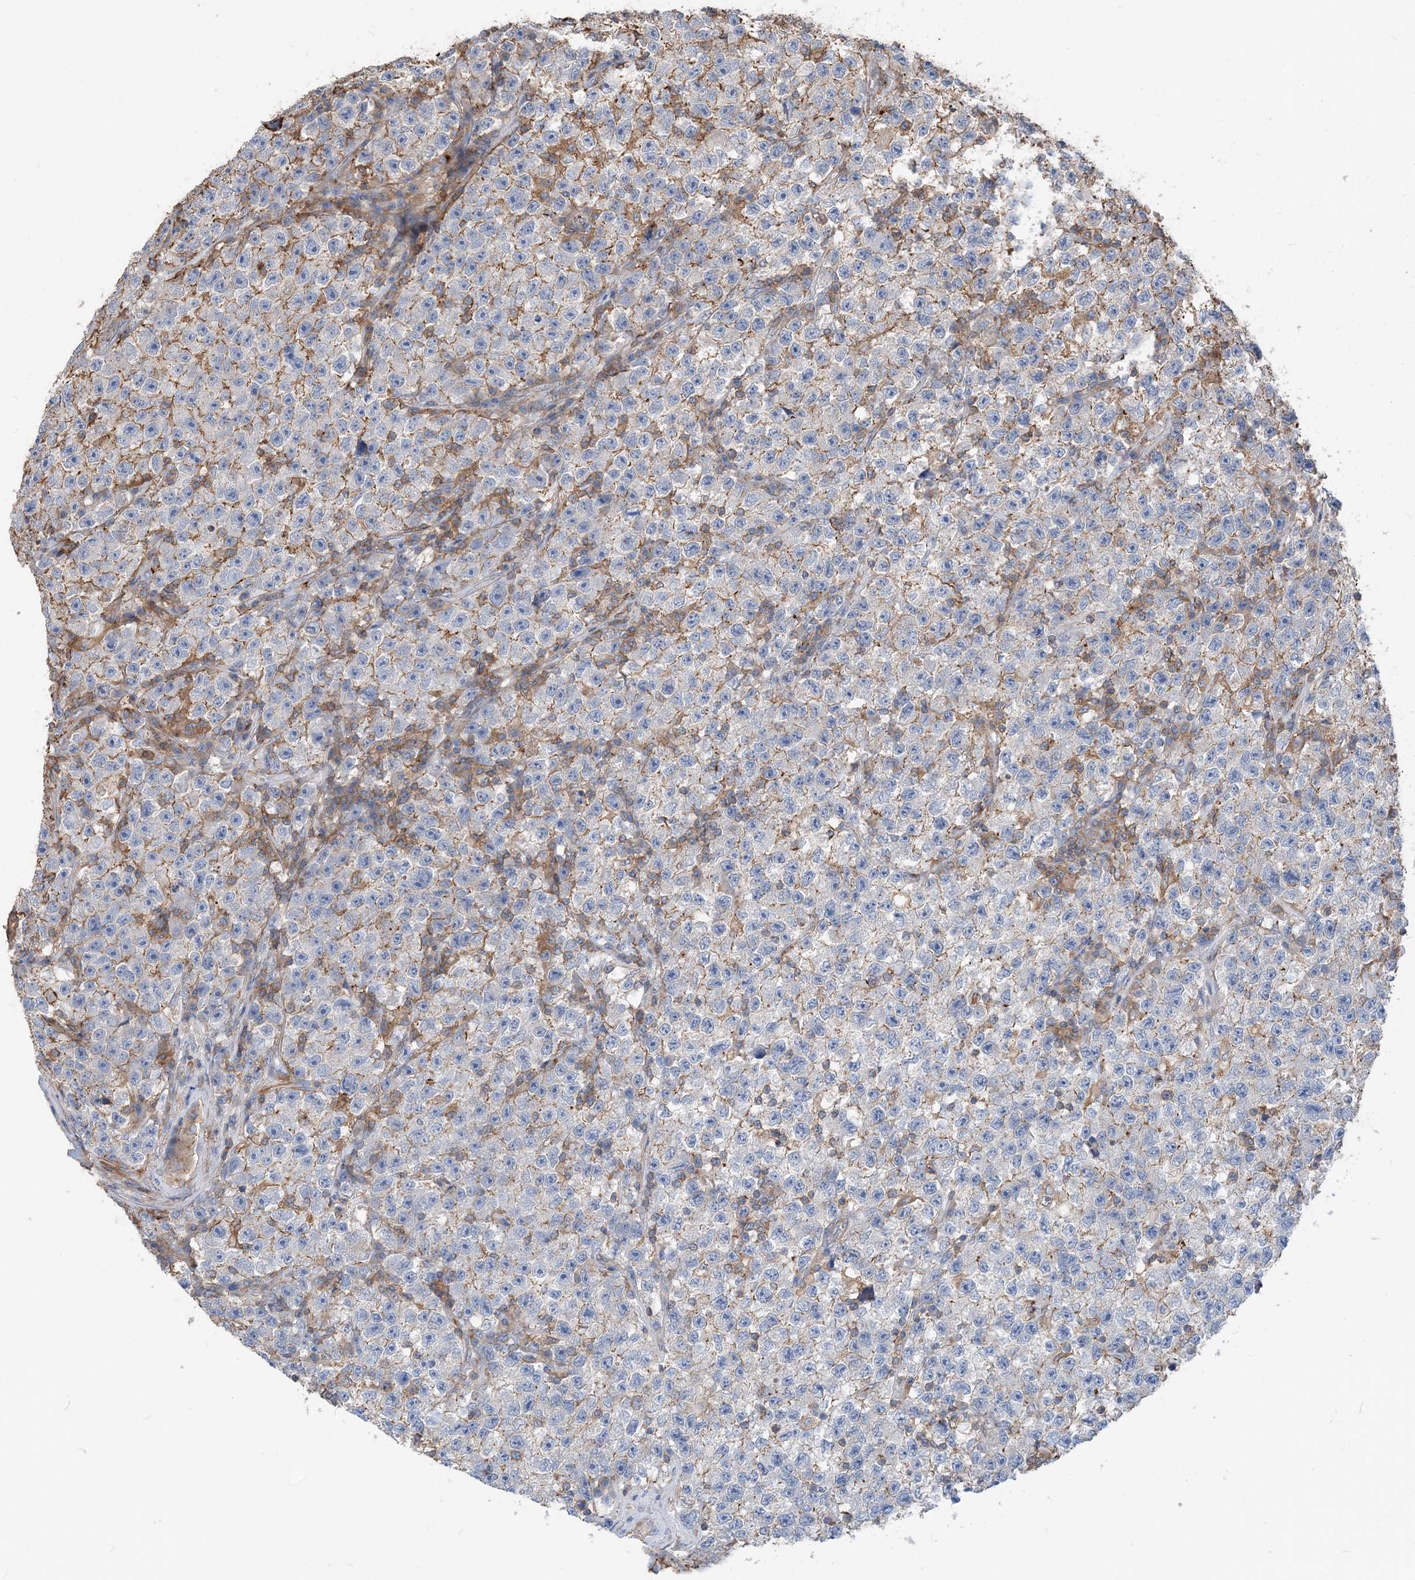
{"staining": {"intensity": "moderate", "quantity": "<25%", "location": "cytoplasmic/membranous"}, "tissue": "testis cancer", "cell_type": "Tumor cells", "image_type": "cancer", "snomed": [{"axis": "morphology", "description": "Seminoma, NOS"}, {"axis": "topography", "description": "Testis"}], "caption": "A photomicrograph of human testis cancer (seminoma) stained for a protein reveals moderate cytoplasmic/membranous brown staining in tumor cells.", "gene": "PARVG", "patient": {"sex": "male", "age": 22}}